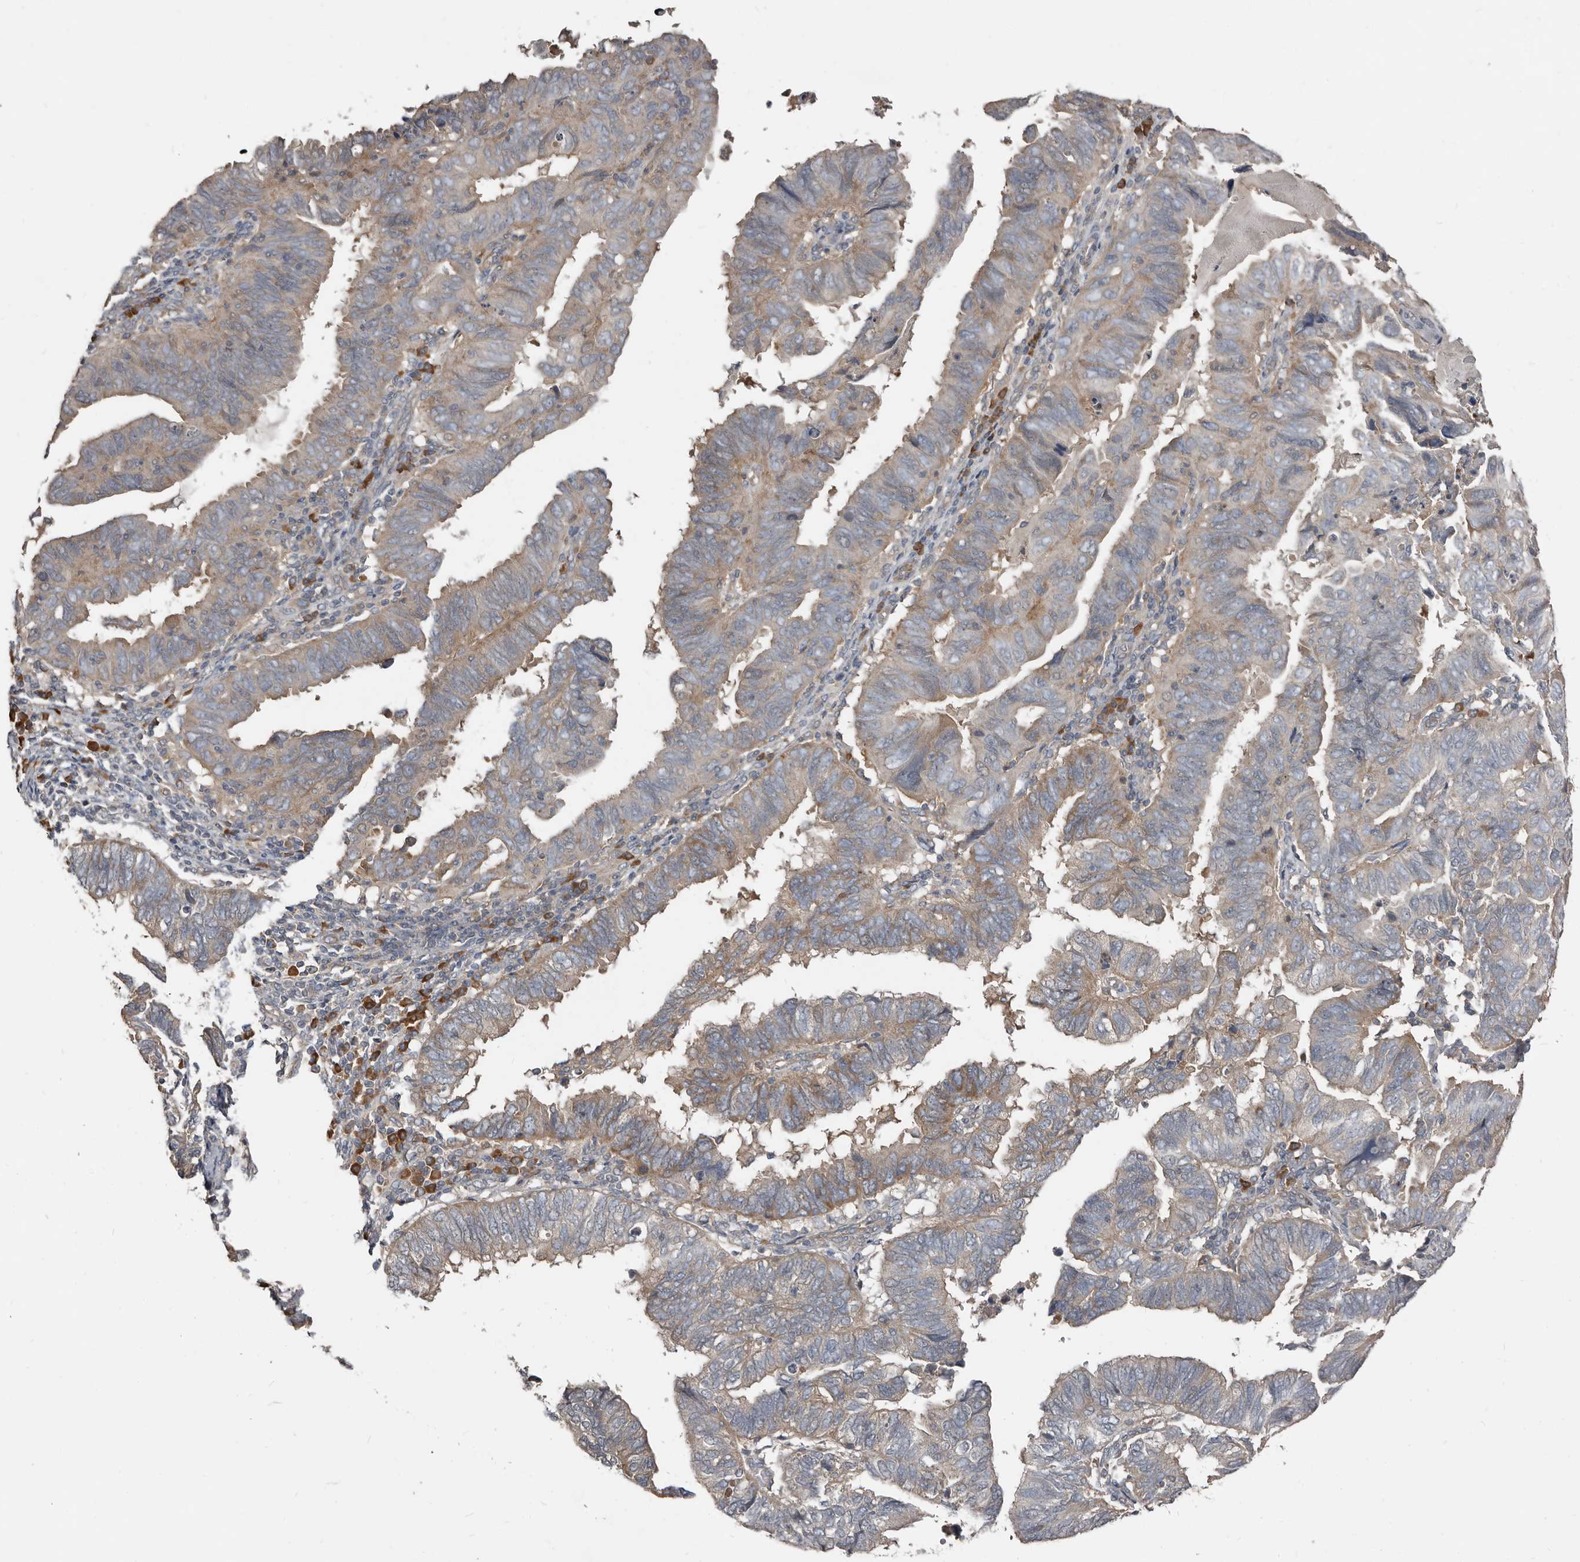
{"staining": {"intensity": "moderate", "quantity": "25%-75%", "location": "cytoplasmic/membranous"}, "tissue": "endometrial cancer", "cell_type": "Tumor cells", "image_type": "cancer", "snomed": [{"axis": "morphology", "description": "Adenocarcinoma, NOS"}, {"axis": "topography", "description": "Uterus"}], "caption": "IHC of human endometrial cancer (adenocarcinoma) demonstrates medium levels of moderate cytoplasmic/membranous staining in approximately 25%-75% of tumor cells.", "gene": "AKNAD1", "patient": {"sex": "female", "age": 77}}